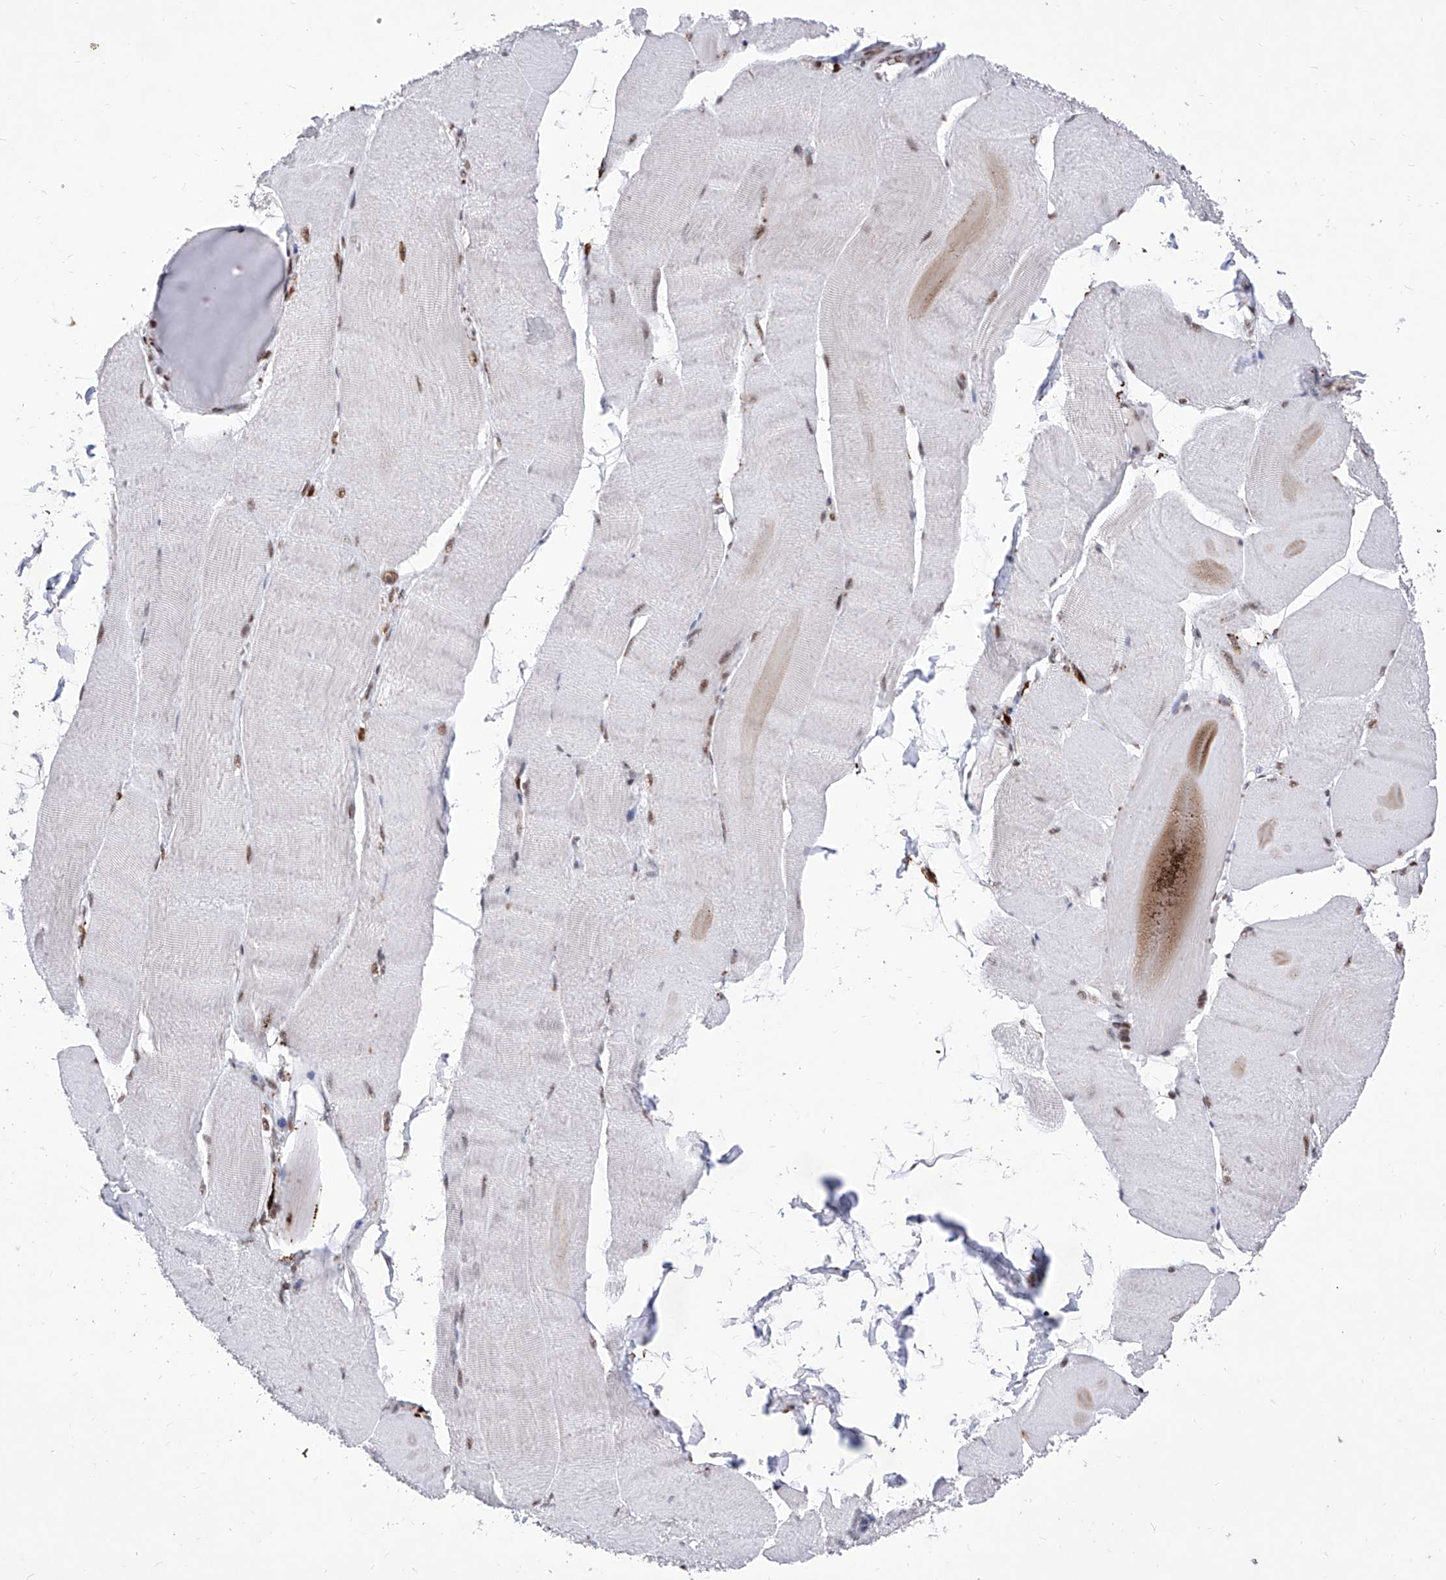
{"staining": {"intensity": "moderate", "quantity": ">75%", "location": "nuclear"}, "tissue": "skeletal muscle", "cell_type": "Myocytes", "image_type": "normal", "snomed": [{"axis": "morphology", "description": "Normal tissue, NOS"}, {"axis": "morphology", "description": "Basal cell carcinoma"}, {"axis": "topography", "description": "Skeletal muscle"}], "caption": "An image of human skeletal muscle stained for a protein exhibits moderate nuclear brown staining in myocytes. (DAB IHC with brightfield microscopy, high magnification).", "gene": "PHF5A", "patient": {"sex": "female", "age": 64}}